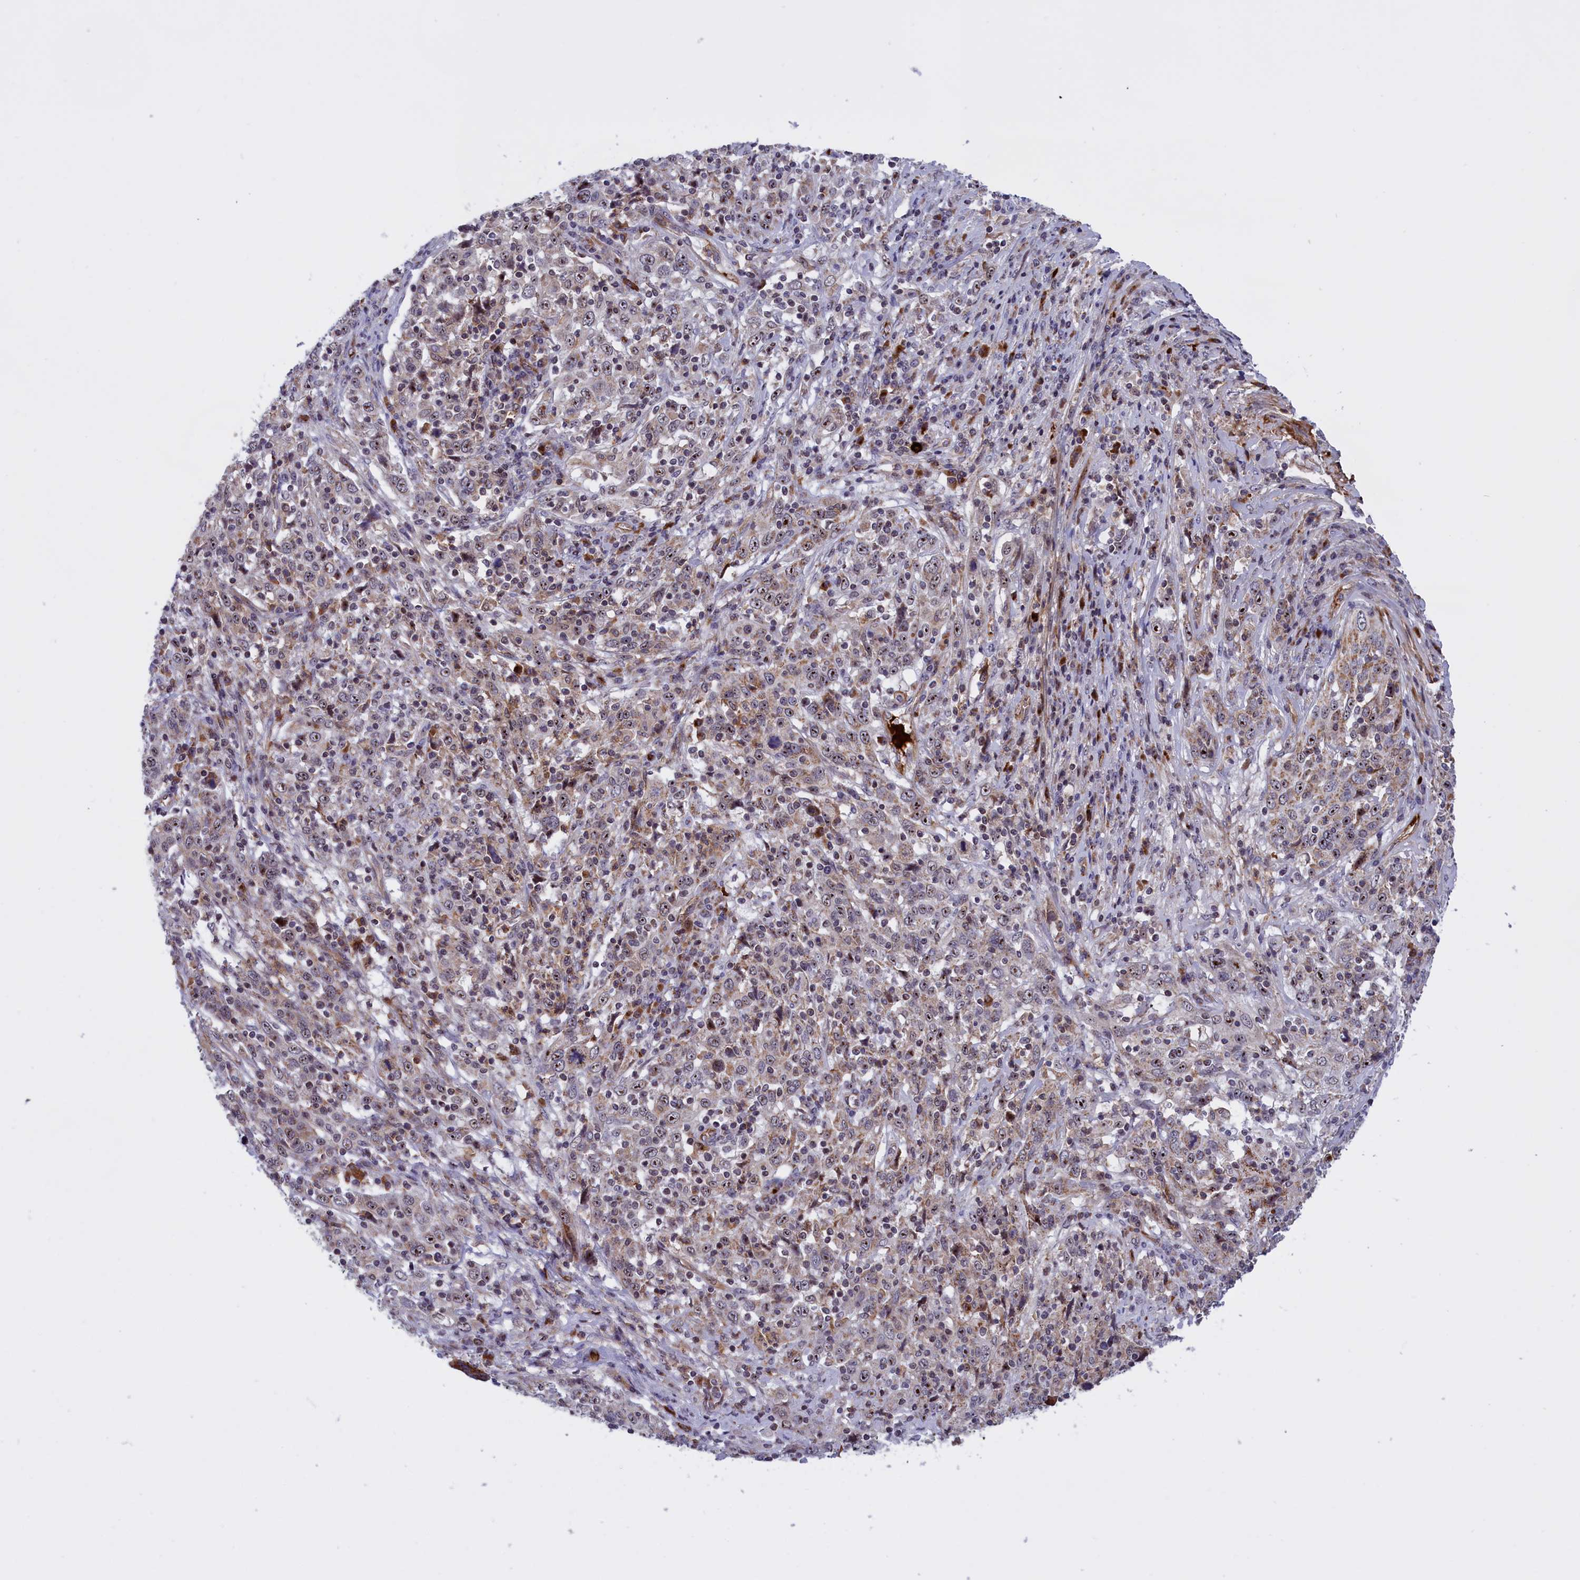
{"staining": {"intensity": "weak", "quantity": "25%-75%", "location": "cytoplasmic/membranous,nuclear"}, "tissue": "cervical cancer", "cell_type": "Tumor cells", "image_type": "cancer", "snomed": [{"axis": "morphology", "description": "Squamous cell carcinoma, NOS"}, {"axis": "topography", "description": "Cervix"}], "caption": "Cervical cancer tissue exhibits weak cytoplasmic/membranous and nuclear expression in approximately 25%-75% of tumor cells, visualized by immunohistochemistry.", "gene": "MPND", "patient": {"sex": "female", "age": 46}}